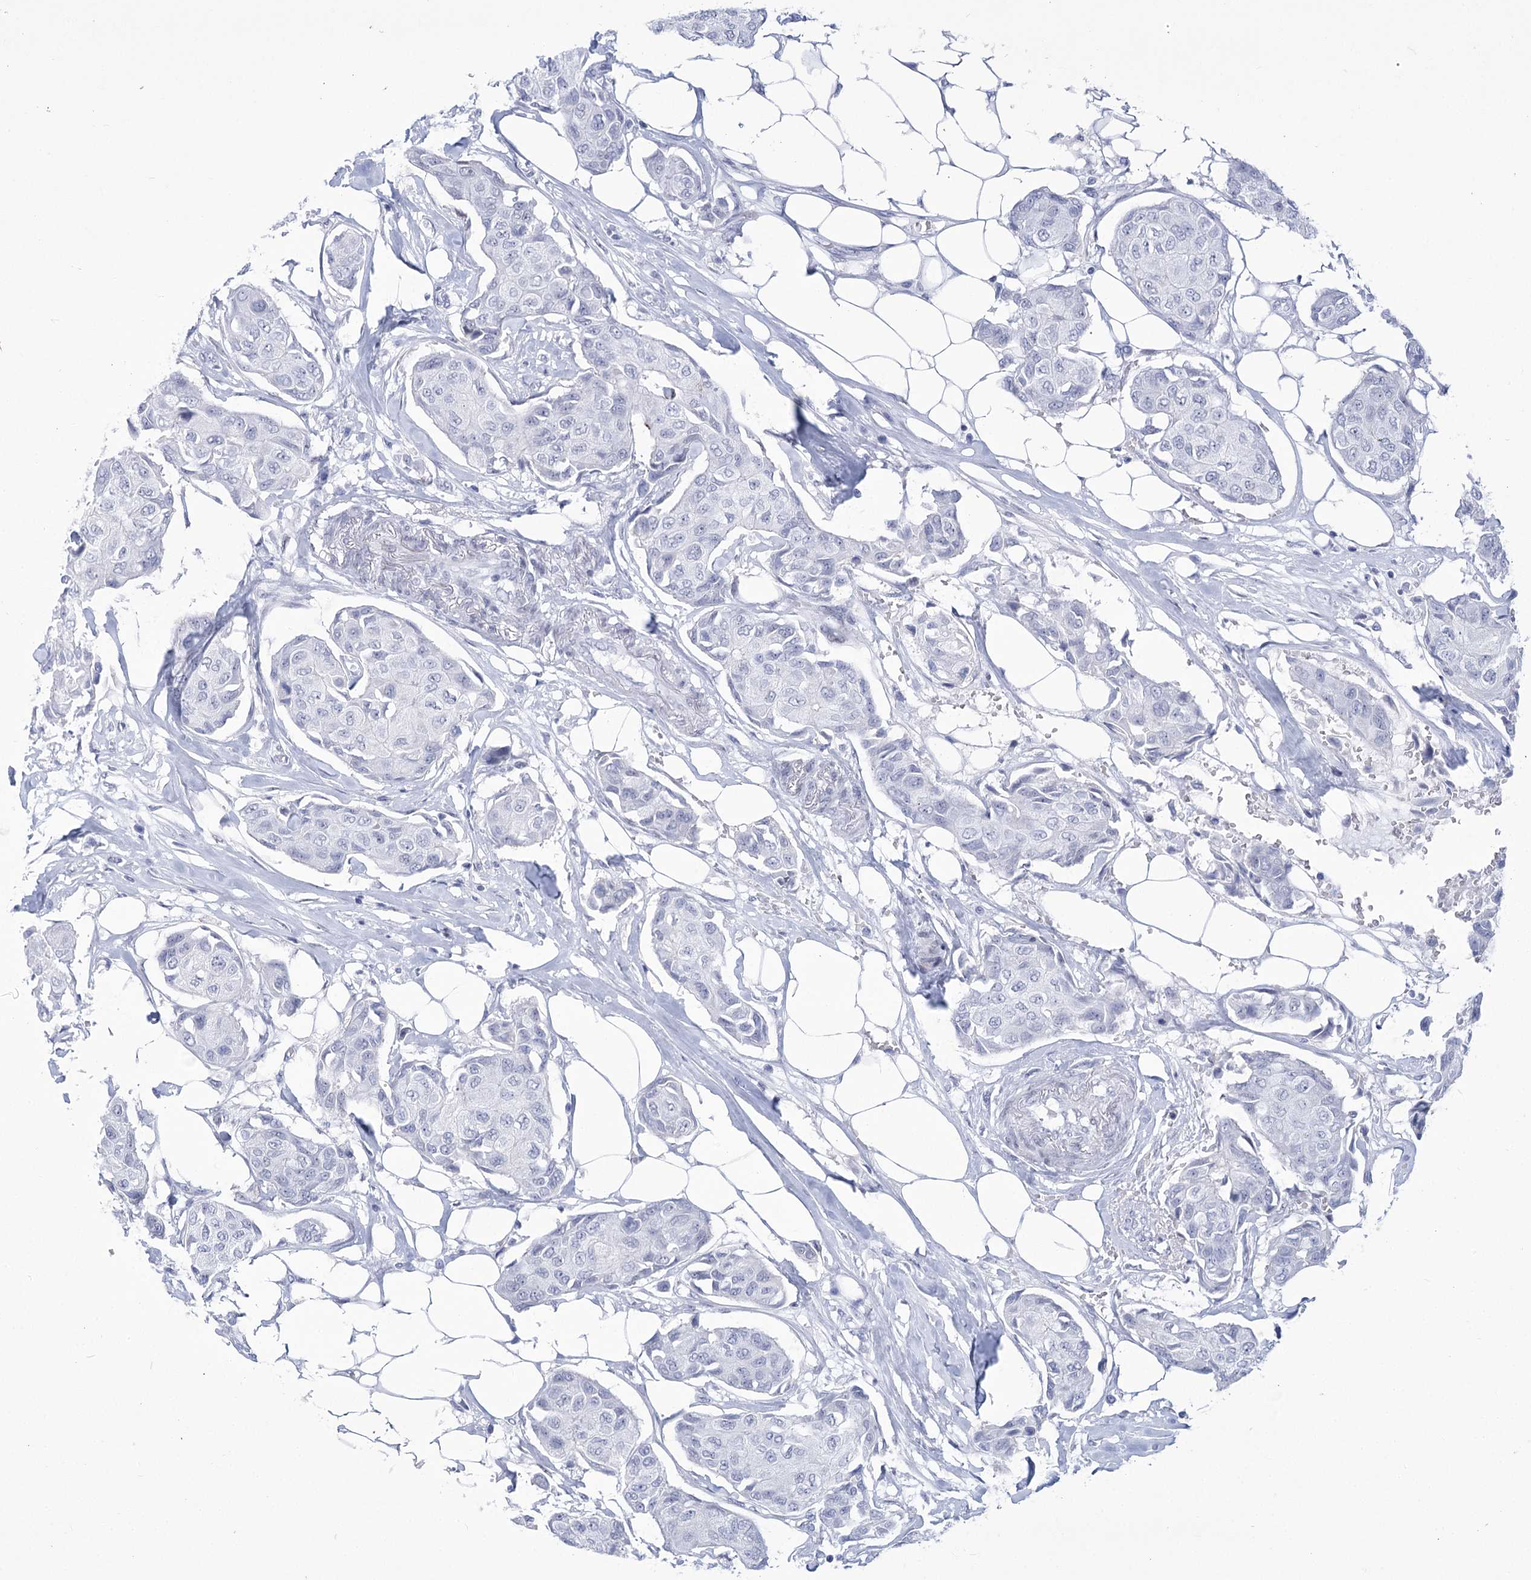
{"staining": {"intensity": "negative", "quantity": "none", "location": "none"}, "tissue": "breast cancer", "cell_type": "Tumor cells", "image_type": "cancer", "snomed": [{"axis": "morphology", "description": "Duct carcinoma"}, {"axis": "topography", "description": "Breast"}], "caption": "Image shows no significant protein staining in tumor cells of breast cancer (infiltrating ductal carcinoma). The staining is performed using DAB brown chromogen with nuclei counter-stained in using hematoxylin.", "gene": "HORMAD1", "patient": {"sex": "female", "age": 80}}